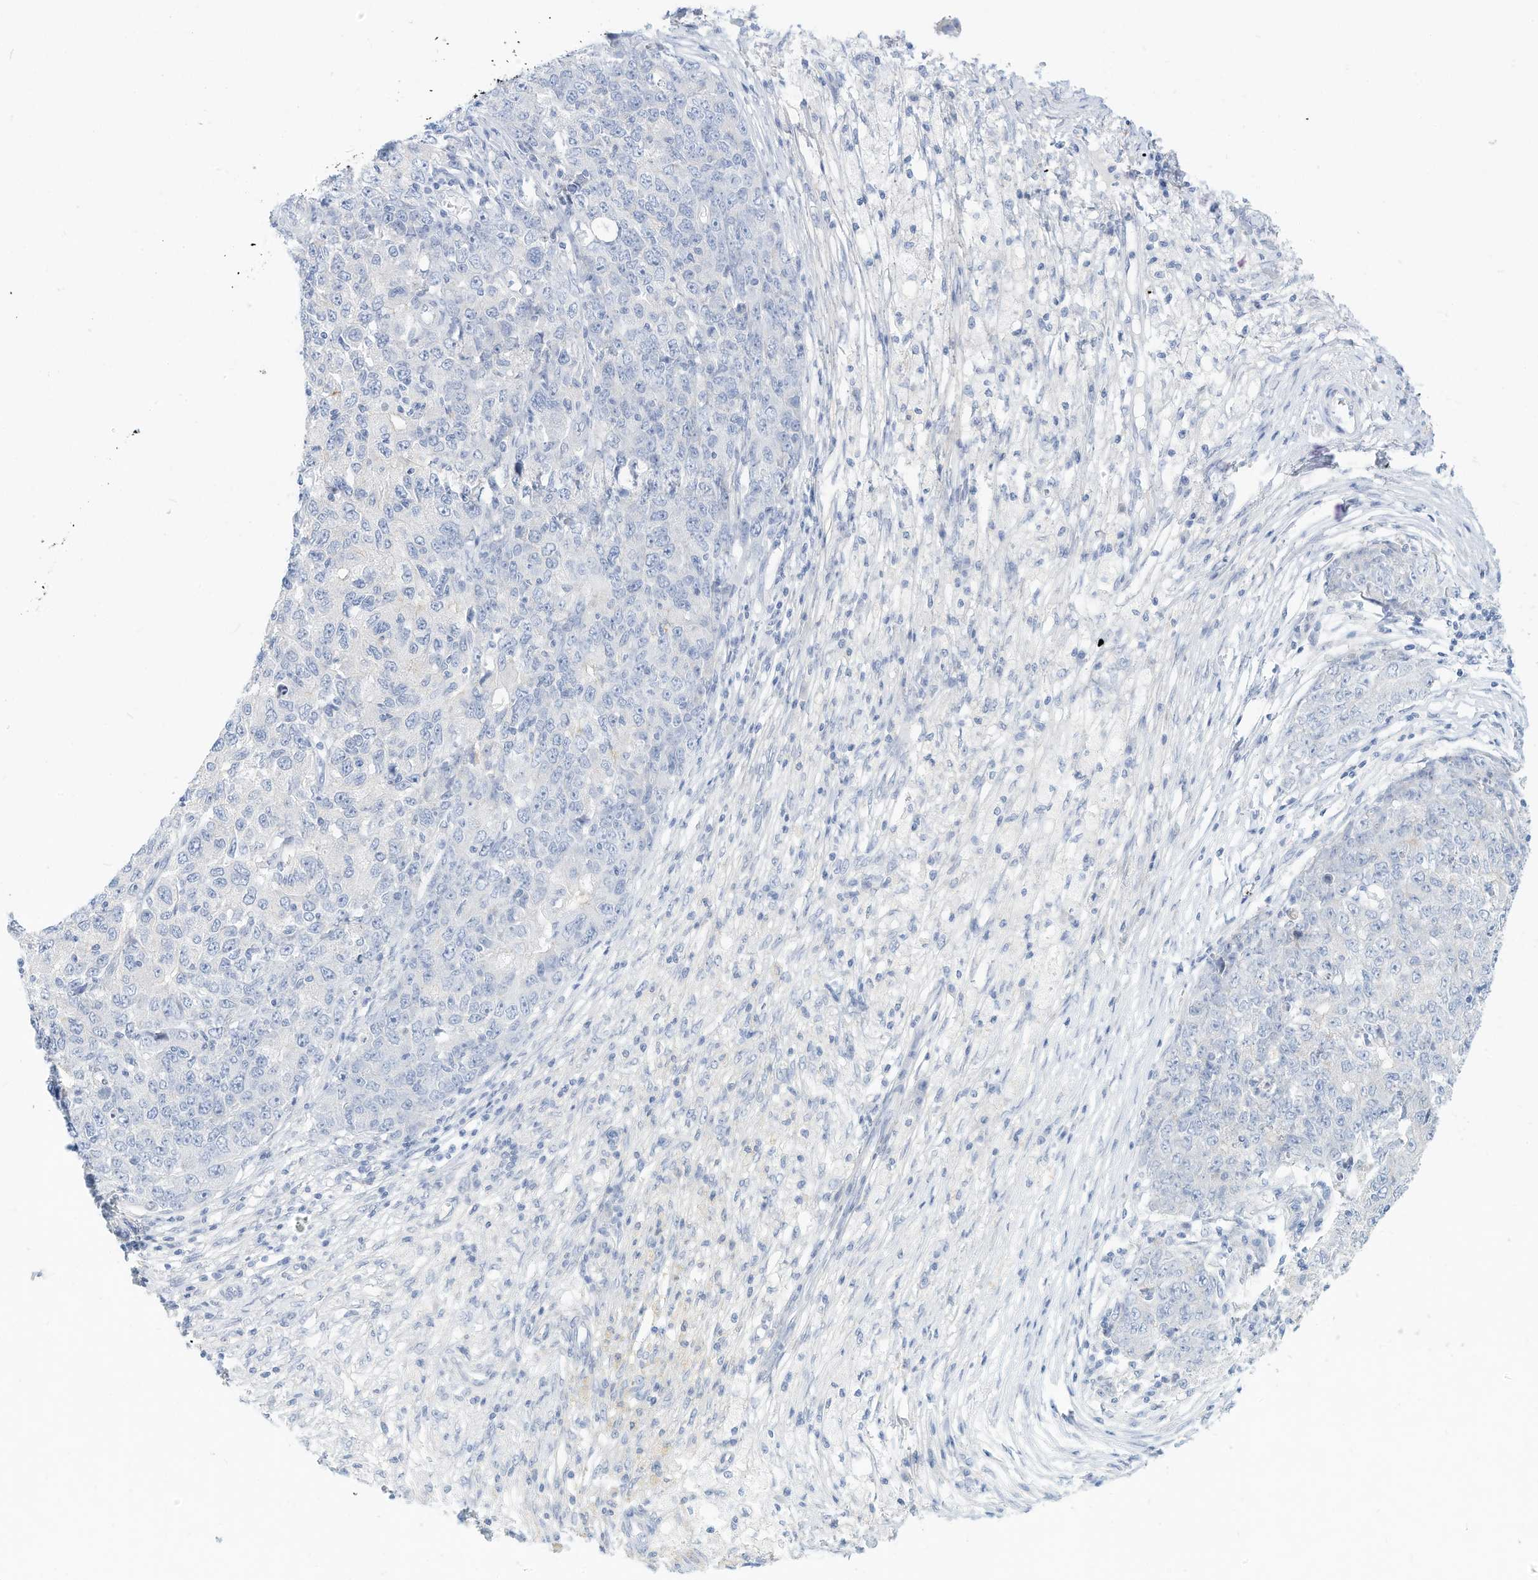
{"staining": {"intensity": "negative", "quantity": "none", "location": "none"}, "tissue": "ovarian cancer", "cell_type": "Tumor cells", "image_type": "cancer", "snomed": [{"axis": "morphology", "description": "Carcinoma, endometroid"}, {"axis": "topography", "description": "Ovary"}], "caption": "A histopathology image of human ovarian cancer (endometroid carcinoma) is negative for staining in tumor cells.", "gene": "SPOCD1", "patient": {"sex": "female", "age": 42}}